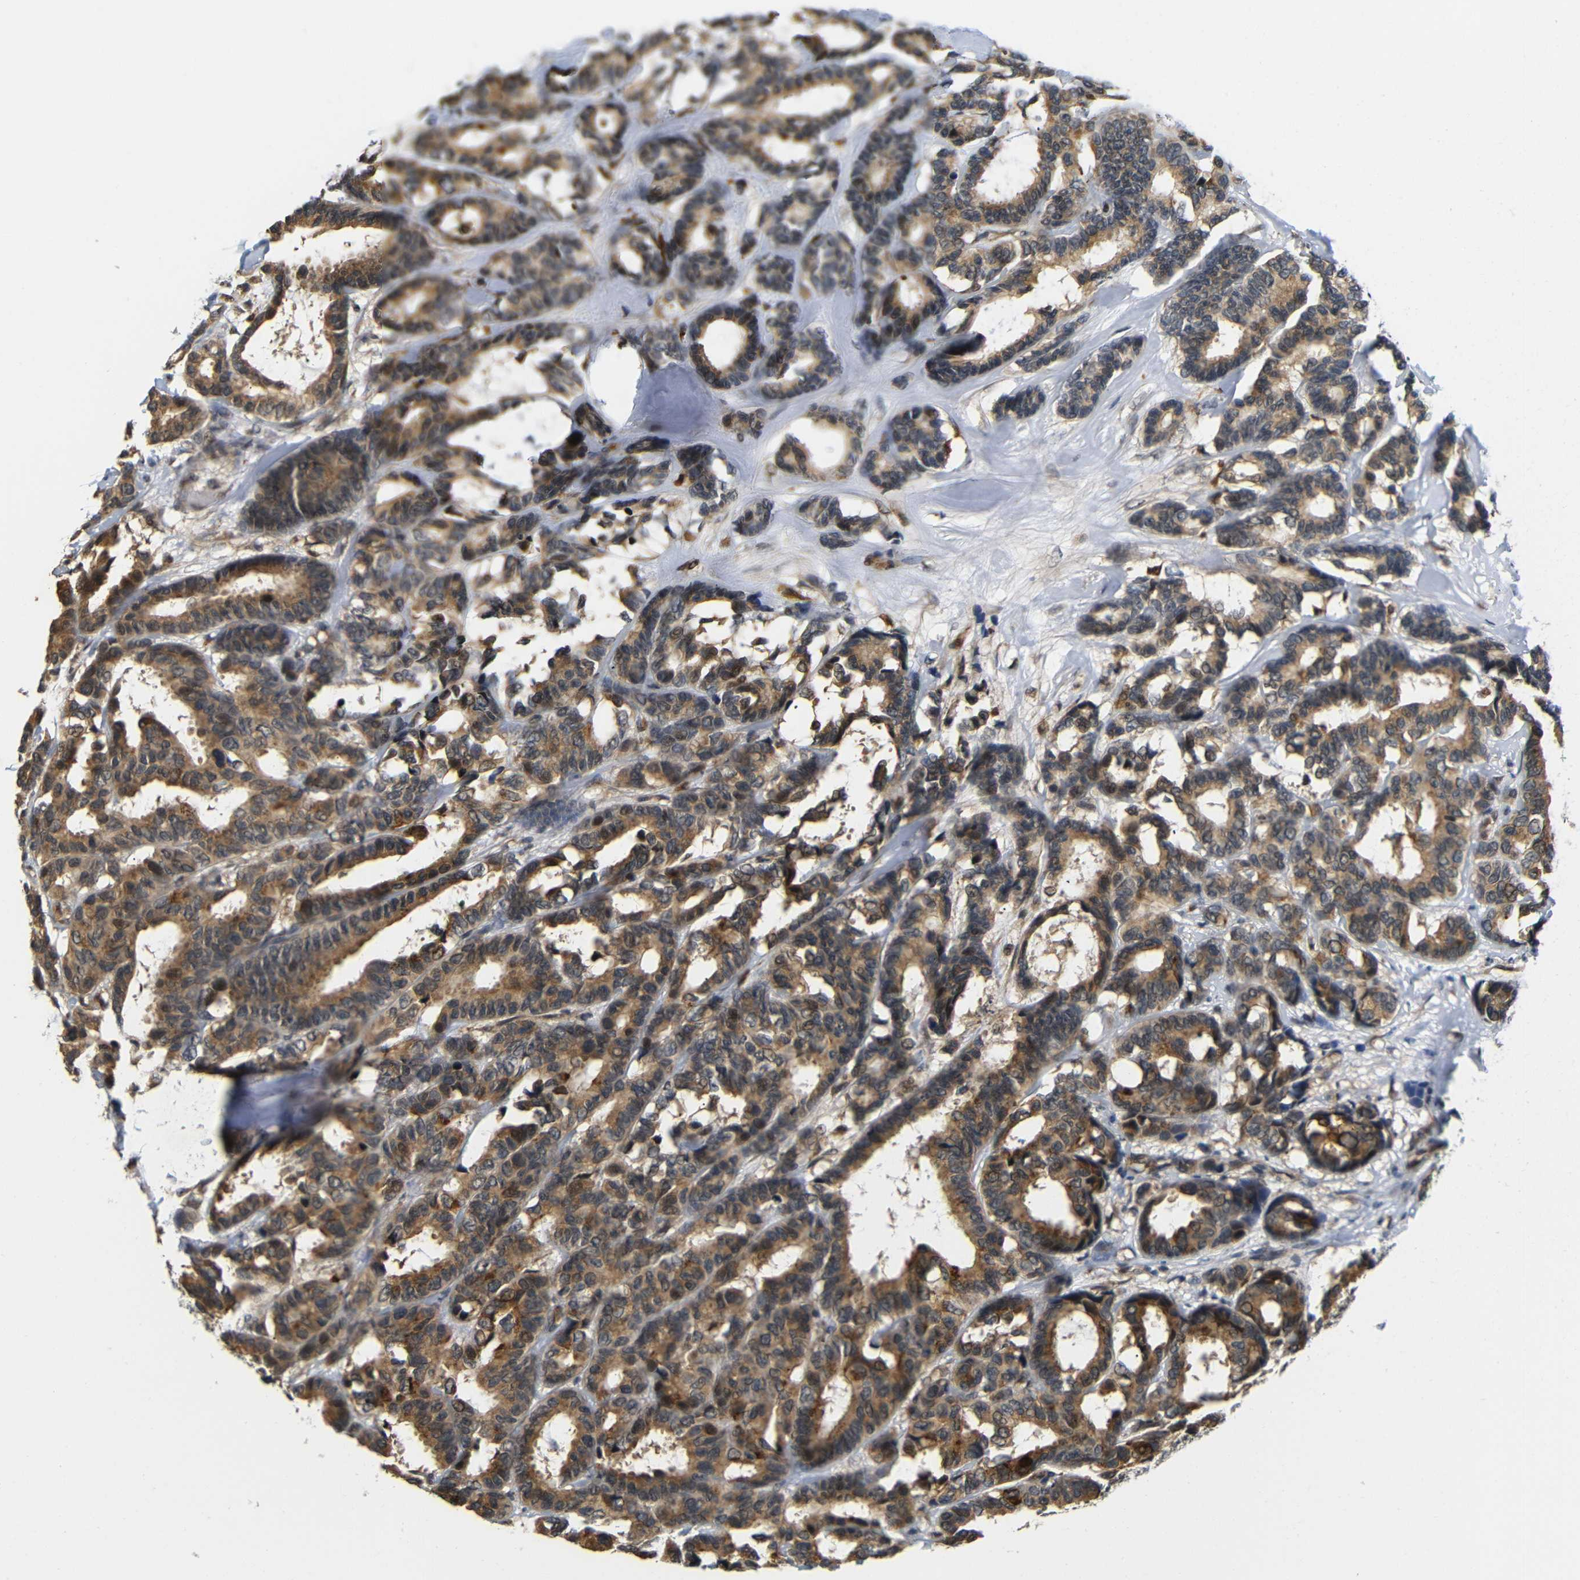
{"staining": {"intensity": "moderate", "quantity": ">75%", "location": "cytoplasmic/membranous"}, "tissue": "breast cancer", "cell_type": "Tumor cells", "image_type": "cancer", "snomed": [{"axis": "morphology", "description": "Duct carcinoma"}, {"axis": "topography", "description": "Breast"}], "caption": "Breast cancer stained for a protein (brown) shows moderate cytoplasmic/membranous positive expression in approximately >75% of tumor cells.", "gene": "GJA5", "patient": {"sex": "female", "age": 87}}